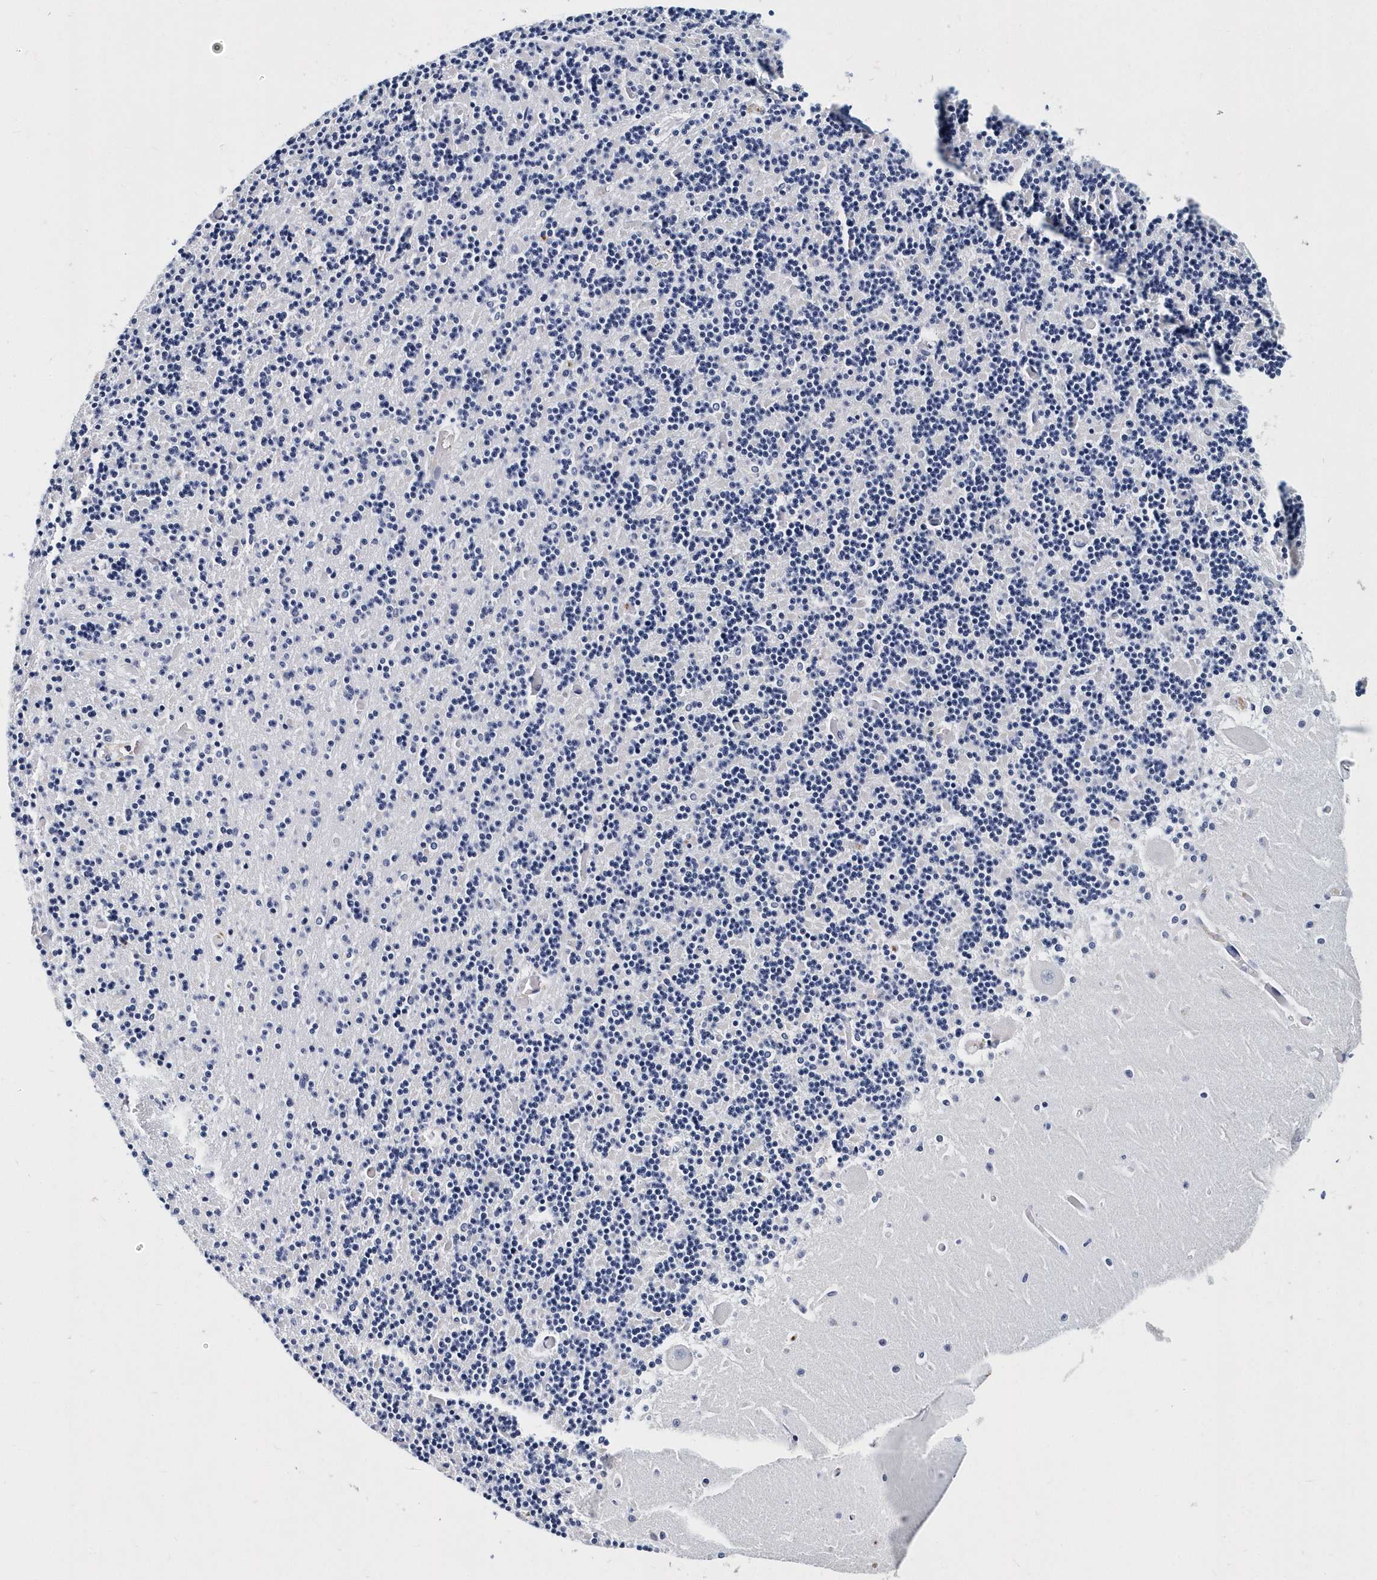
{"staining": {"intensity": "negative", "quantity": "none", "location": "none"}, "tissue": "cerebellum", "cell_type": "Cells in granular layer", "image_type": "normal", "snomed": [{"axis": "morphology", "description": "Normal tissue, NOS"}, {"axis": "topography", "description": "Cerebellum"}], "caption": "IHC of normal cerebellum shows no staining in cells in granular layer. (Stains: DAB immunohistochemistry with hematoxylin counter stain, Microscopy: brightfield microscopy at high magnification).", "gene": "ITGA2B", "patient": {"sex": "male", "age": 37}}